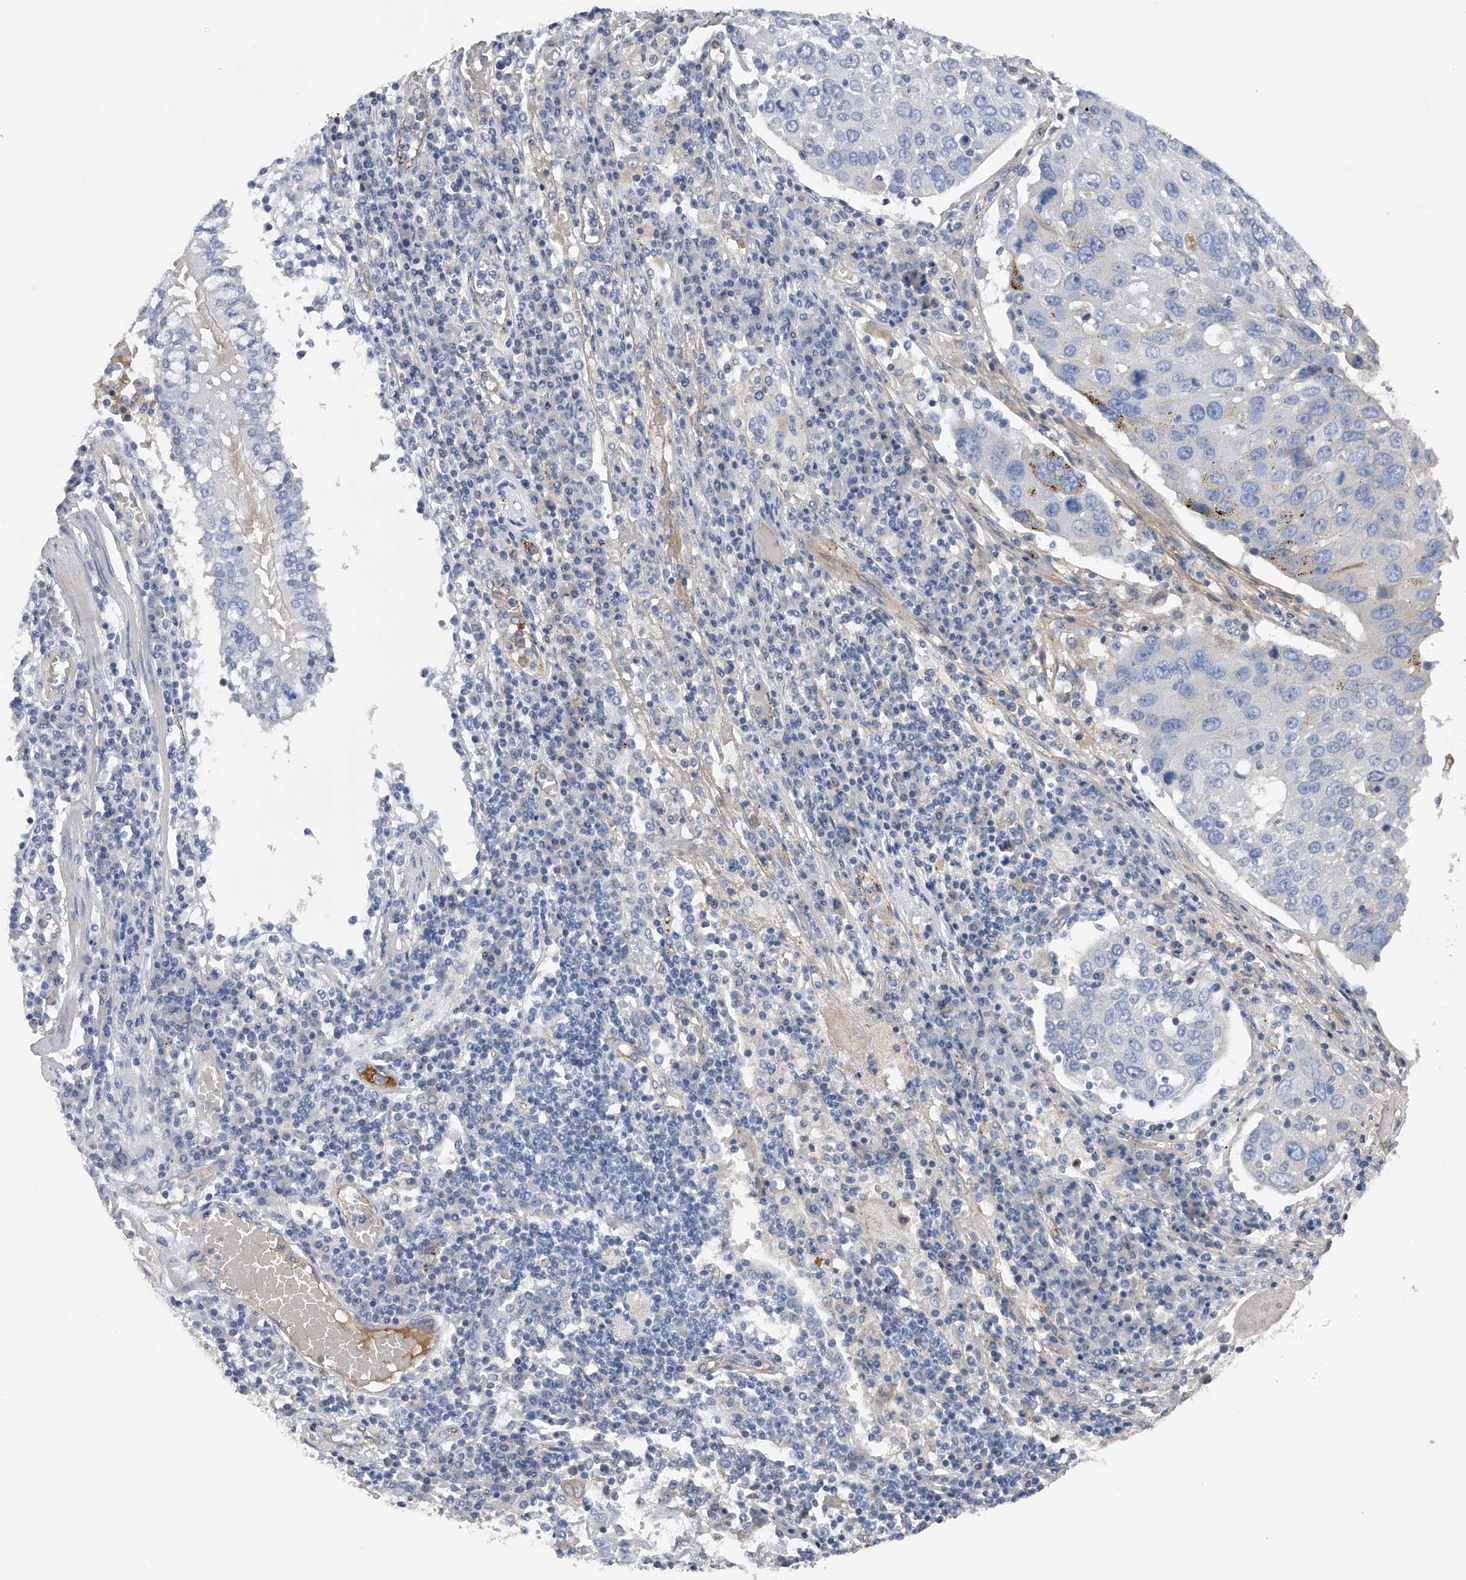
{"staining": {"intensity": "negative", "quantity": "none", "location": "none"}, "tissue": "lung cancer", "cell_type": "Tumor cells", "image_type": "cancer", "snomed": [{"axis": "morphology", "description": "Squamous cell carcinoma, NOS"}, {"axis": "topography", "description": "Lung"}], "caption": "Tumor cells are negative for brown protein staining in squamous cell carcinoma (lung). The staining is performed using DAB (3,3'-diaminobenzidine) brown chromogen with nuclei counter-stained in using hematoxylin.", "gene": "RWDD2A", "patient": {"sex": "male", "age": 65}}